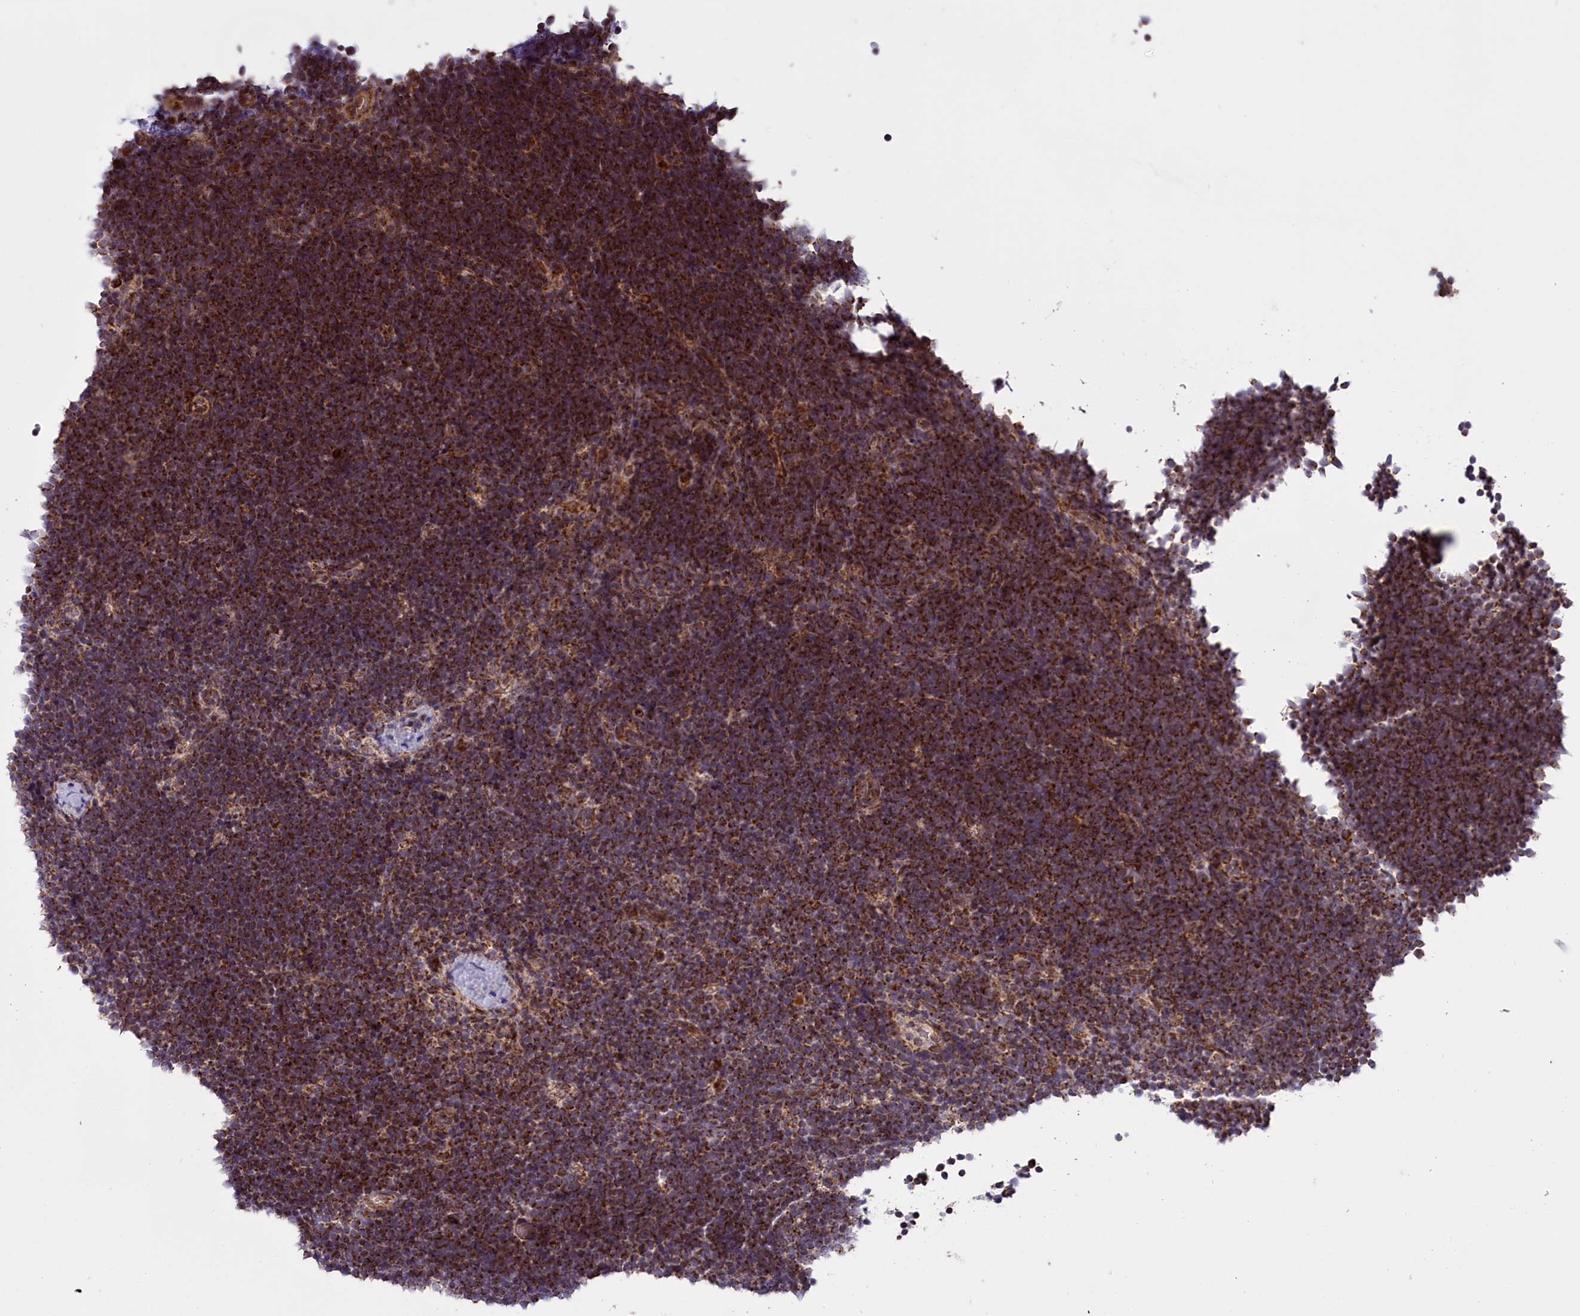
{"staining": {"intensity": "strong", "quantity": ">75%", "location": "cytoplasmic/membranous"}, "tissue": "lymphoma", "cell_type": "Tumor cells", "image_type": "cancer", "snomed": [{"axis": "morphology", "description": "Malignant lymphoma, non-Hodgkin's type, High grade"}, {"axis": "topography", "description": "Lymph node"}], "caption": "There is high levels of strong cytoplasmic/membranous positivity in tumor cells of malignant lymphoma, non-Hodgkin's type (high-grade), as demonstrated by immunohistochemical staining (brown color).", "gene": "NDUFS5", "patient": {"sex": "male", "age": 13}}